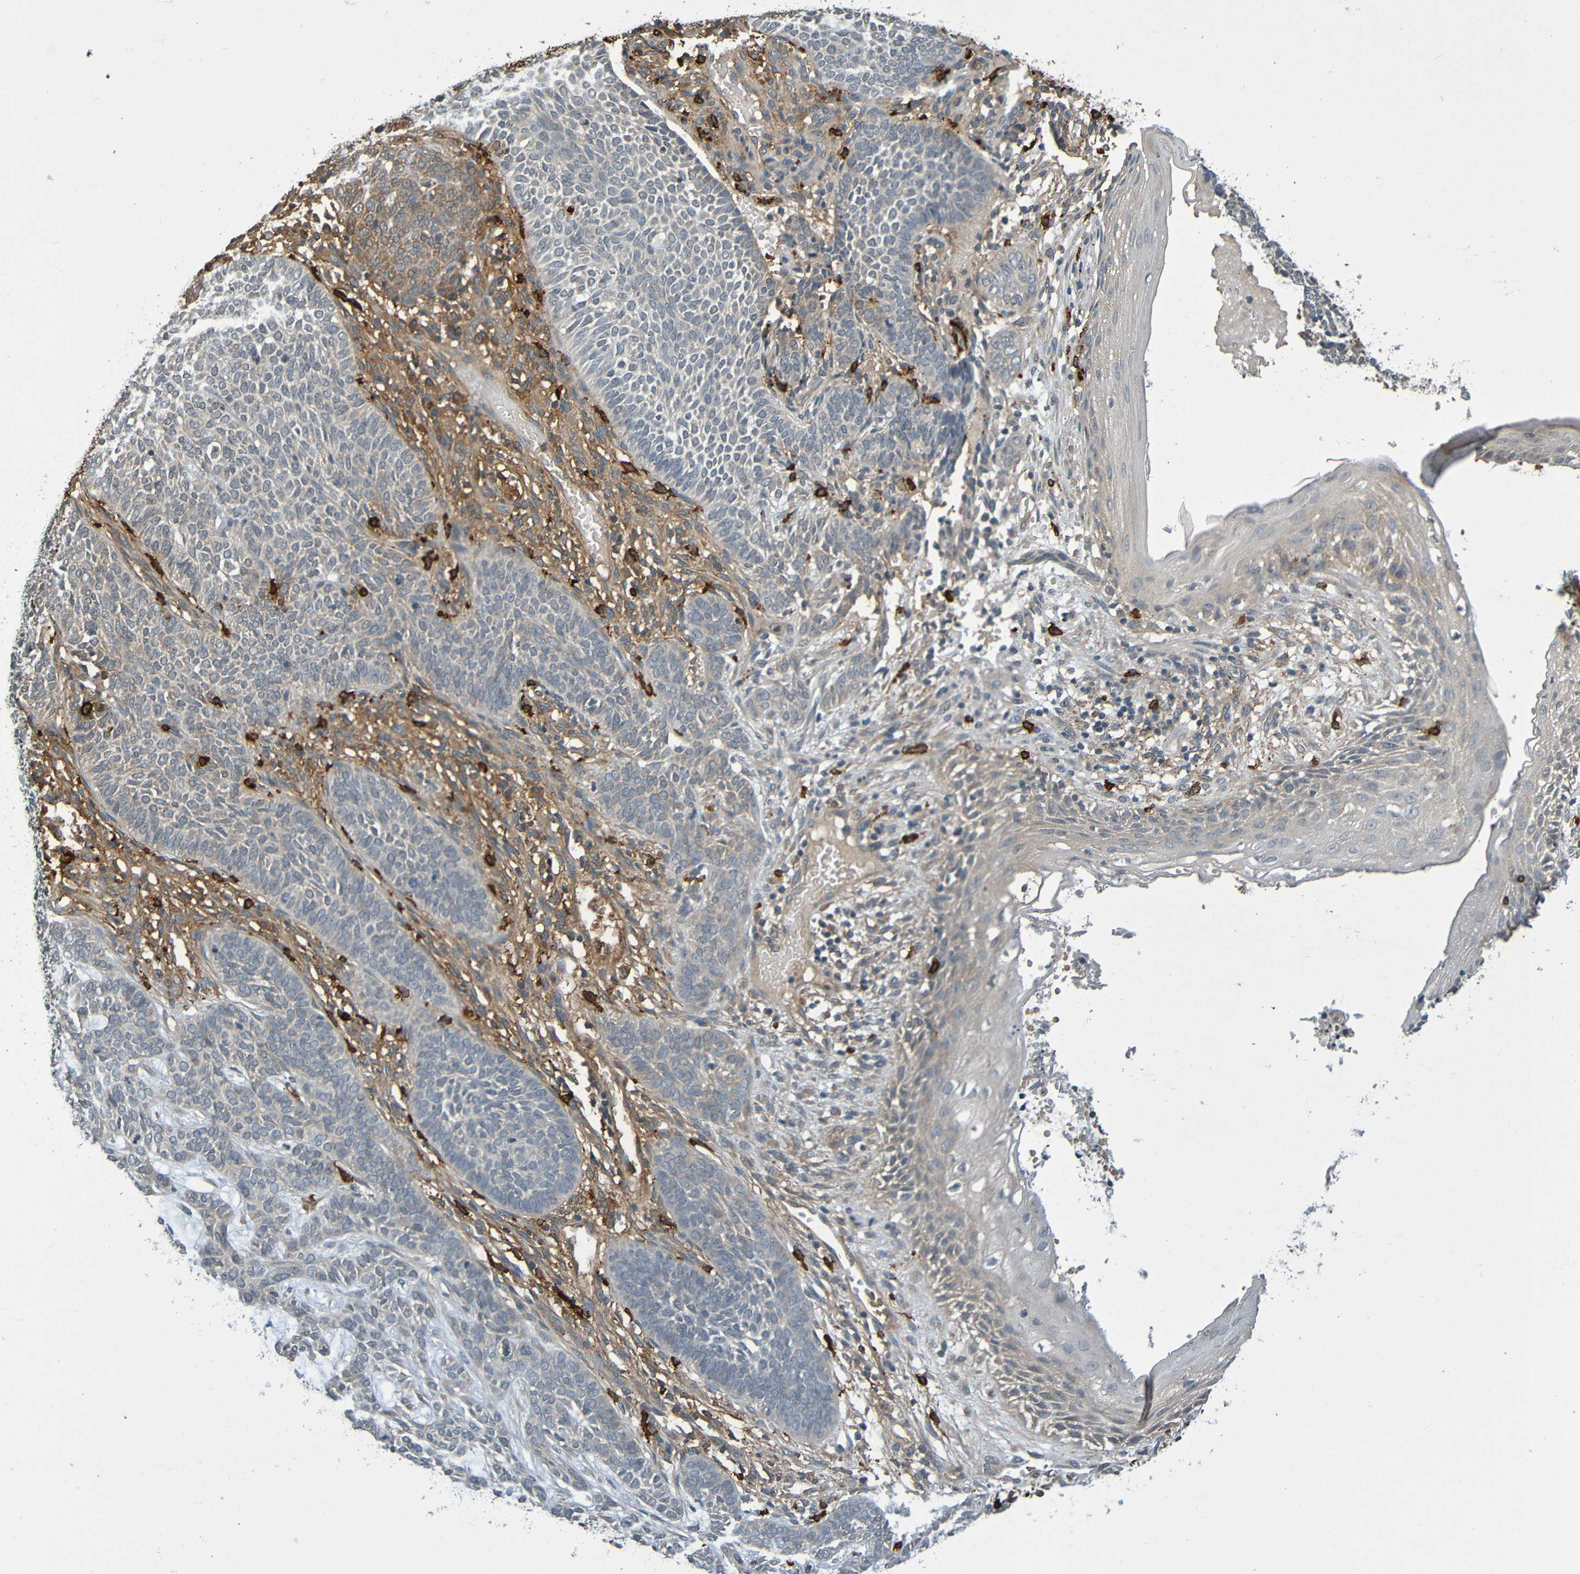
{"staining": {"intensity": "negative", "quantity": "none", "location": "none"}, "tissue": "skin cancer", "cell_type": "Tumor cells", "image_type": "cancer", "snomed": [{"axis": "morphology", "description": "Basal cell carcinoma"}, {"axis": "topography", "description": "Skin"}], "caption": "A histopathology image of human basal cell carcinoma (skin) is negative for staining in tumor cells.", "gene": "C3AR1", "patient": {"sex": "male", "age": 87}}